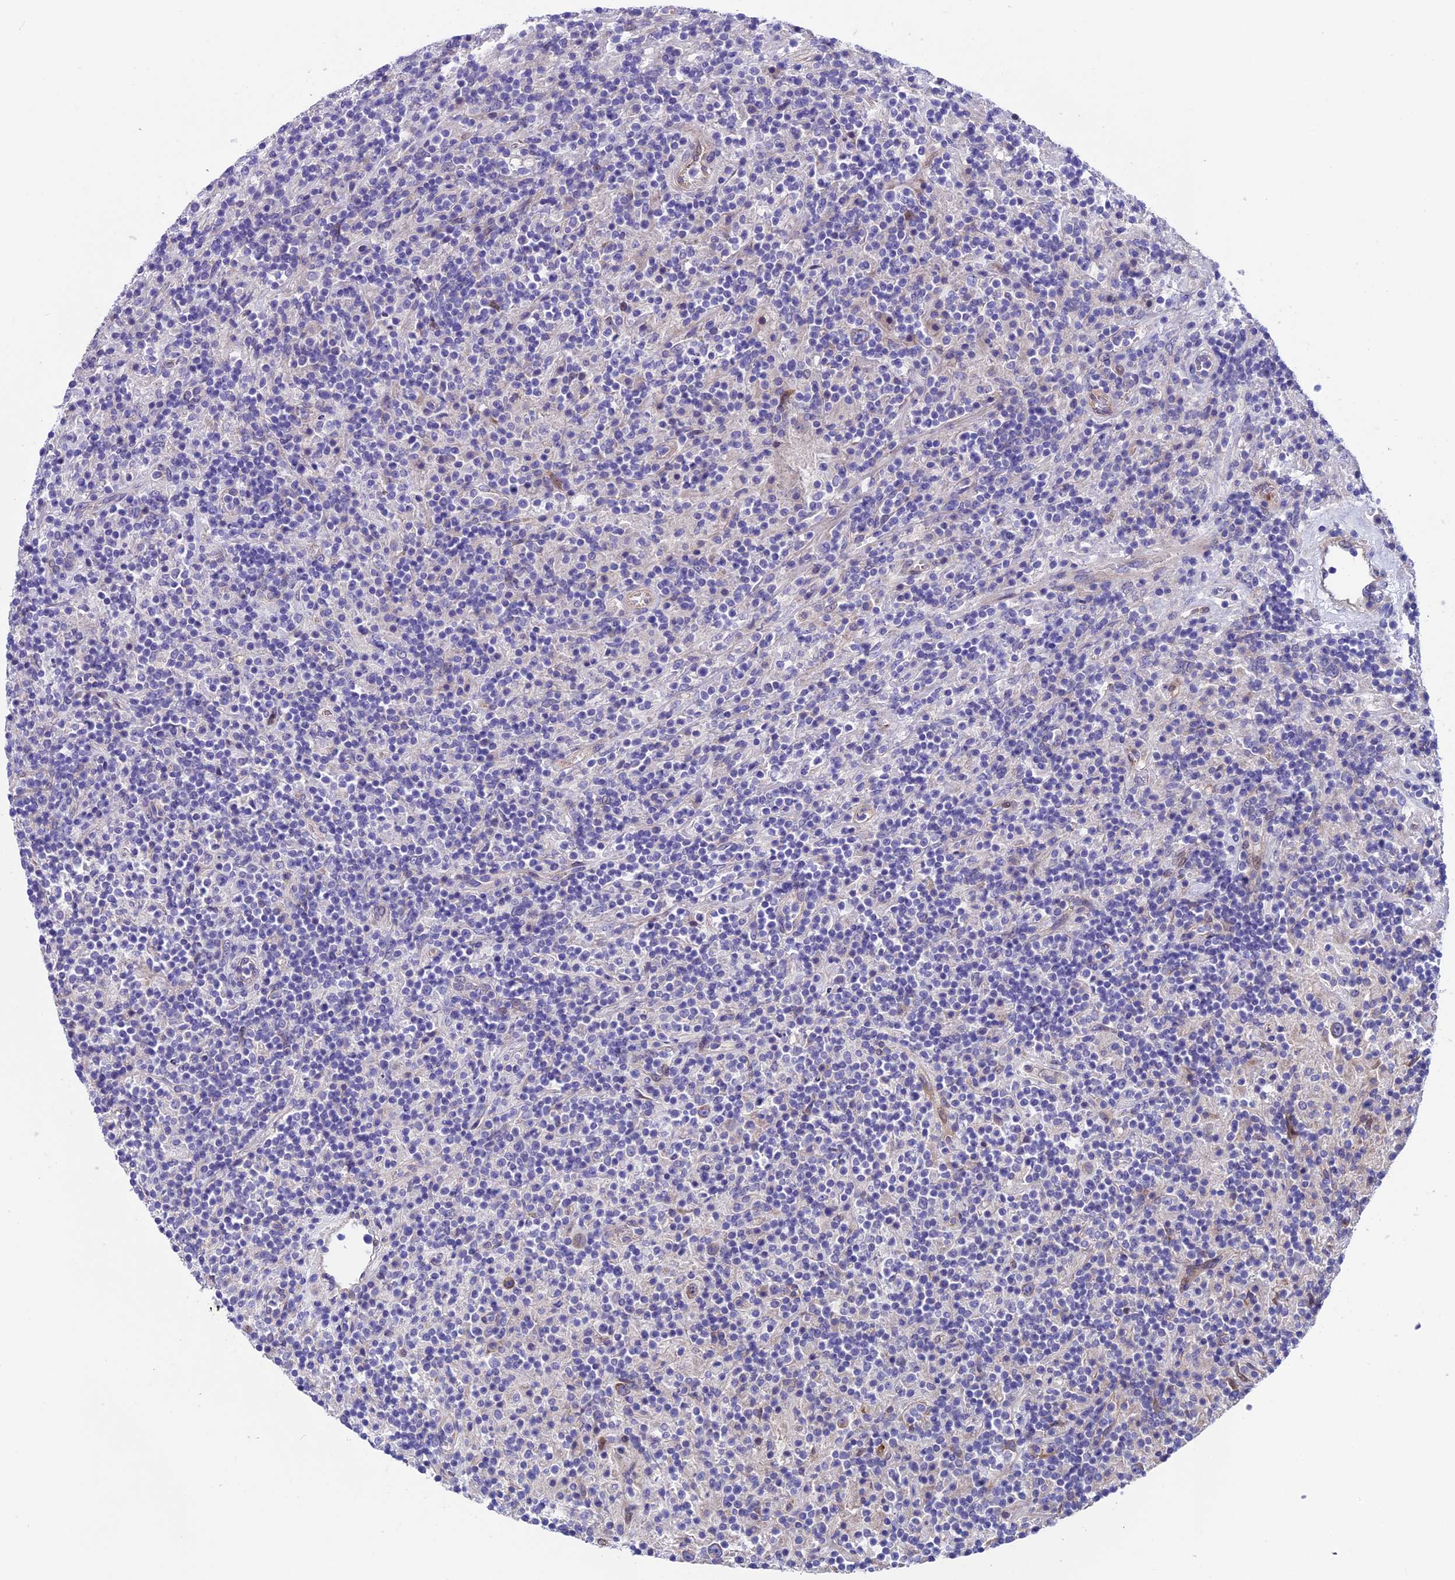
{"staining": {"intensity": "moderate", "quantity": "<25%", "location": "cytoplasmic/membranous"}, "tissue": "lymphoma", "cell_type": "Tumor cells", "image_type": "cancer", "snomed": [{"axis": "morphology", "description": "Hodgkin's disease, NOS"}, {"axis": "topography", "description": "Lymph node"}], "caption": "A low amount of moderate cytoplasmic/membranous staining is identified in about <25% of tumor cells in lymphoma tissue.", "gene": "TMEM171", "patient": {"sex": "male", "age": 70}}